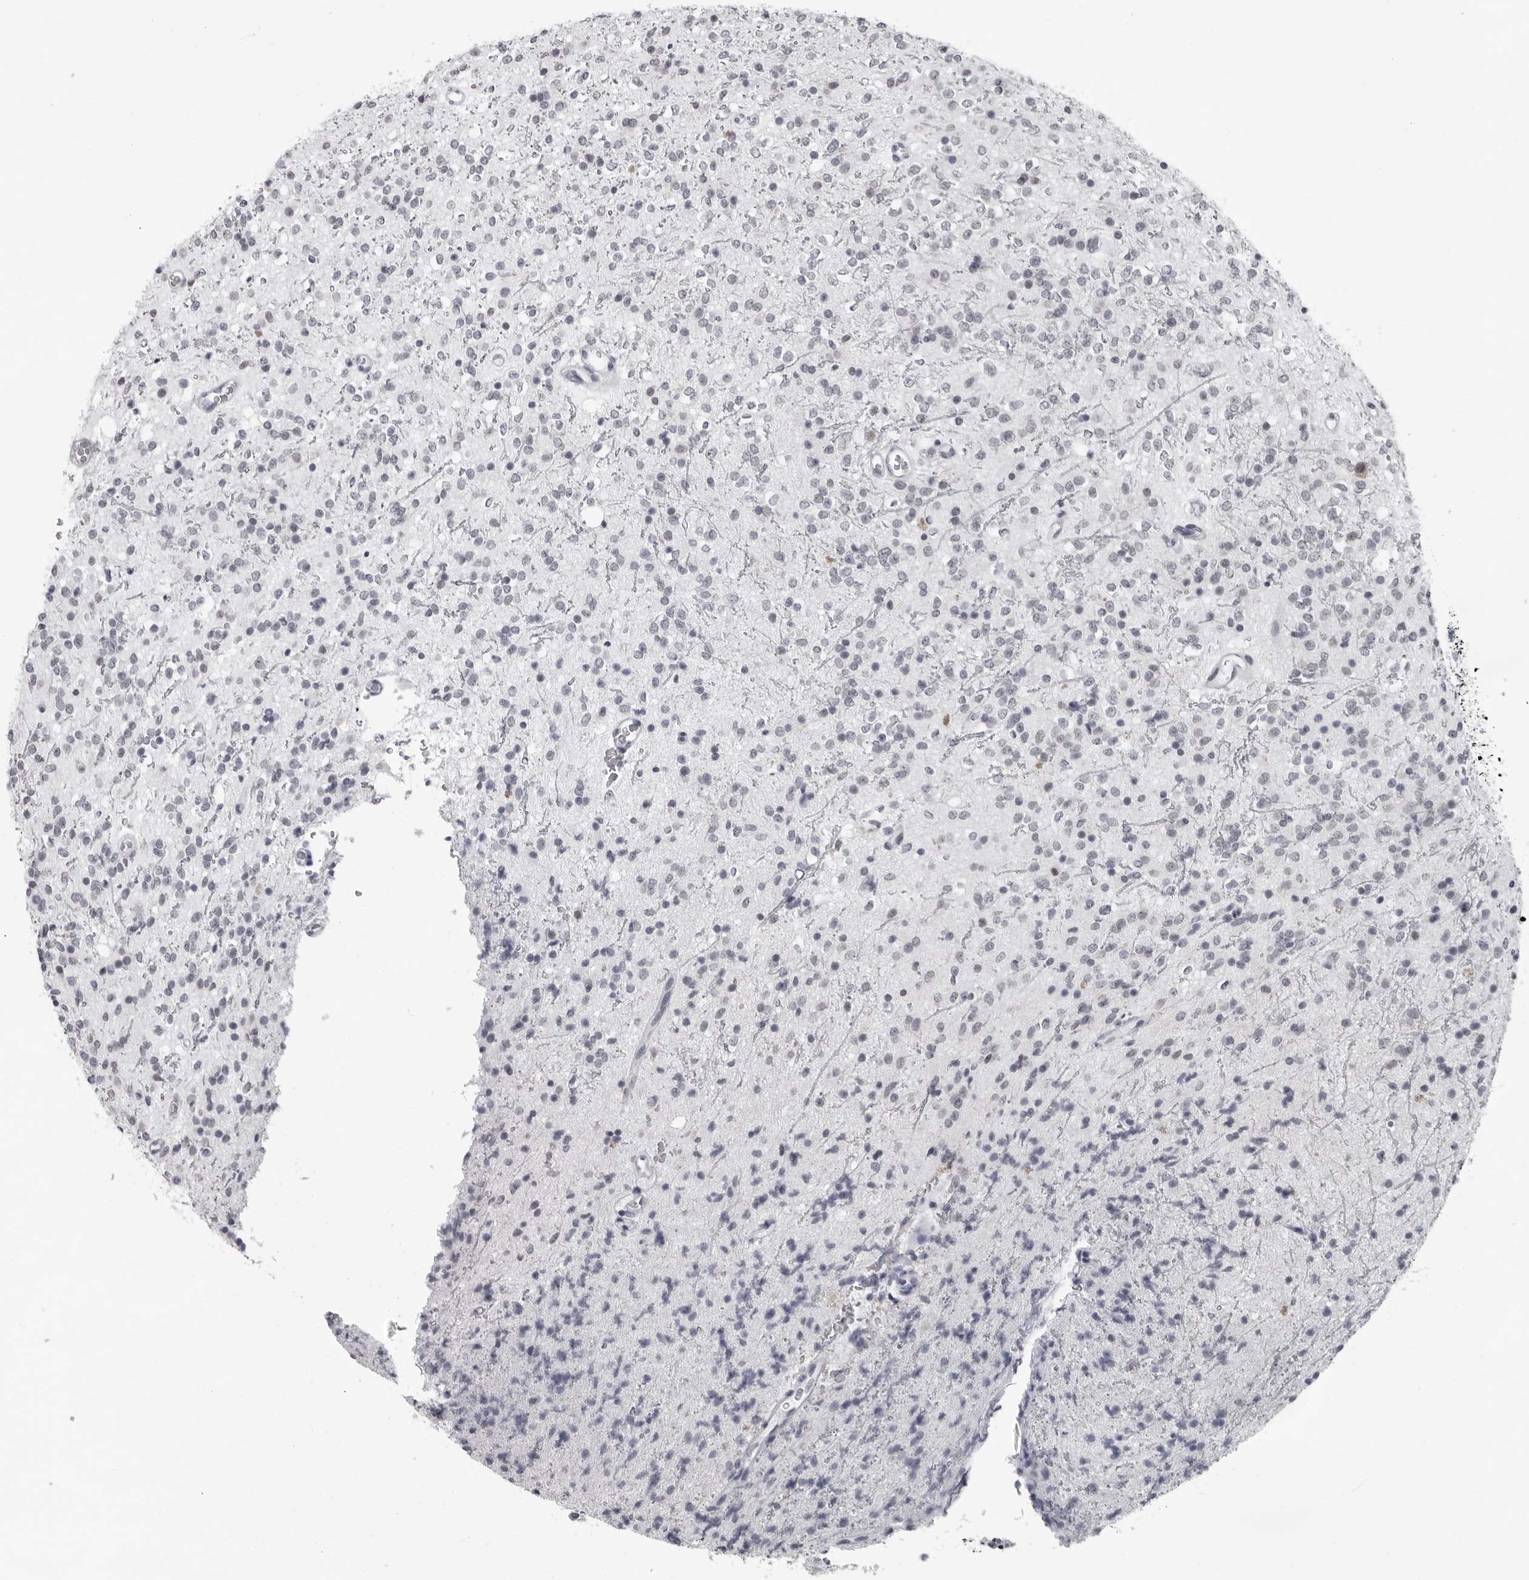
{"staining": {"intensity": "negative", "quantity": "none", "location": "none"}, "tissue": "glioma", "cell_type": "Tumor cells", "image_type": "cancer", "snomed": [{"axis": "morphology", "description": "Glioma, malignant, High grade"}, {"axis": "topography", "description": "Brain"}], "caption": "Micrograph shows no significant protein expression in tumor cells of malignant glioma (high-grade).", "gene": "LZIC", "patient": {"sex": "male", "age": 34}}